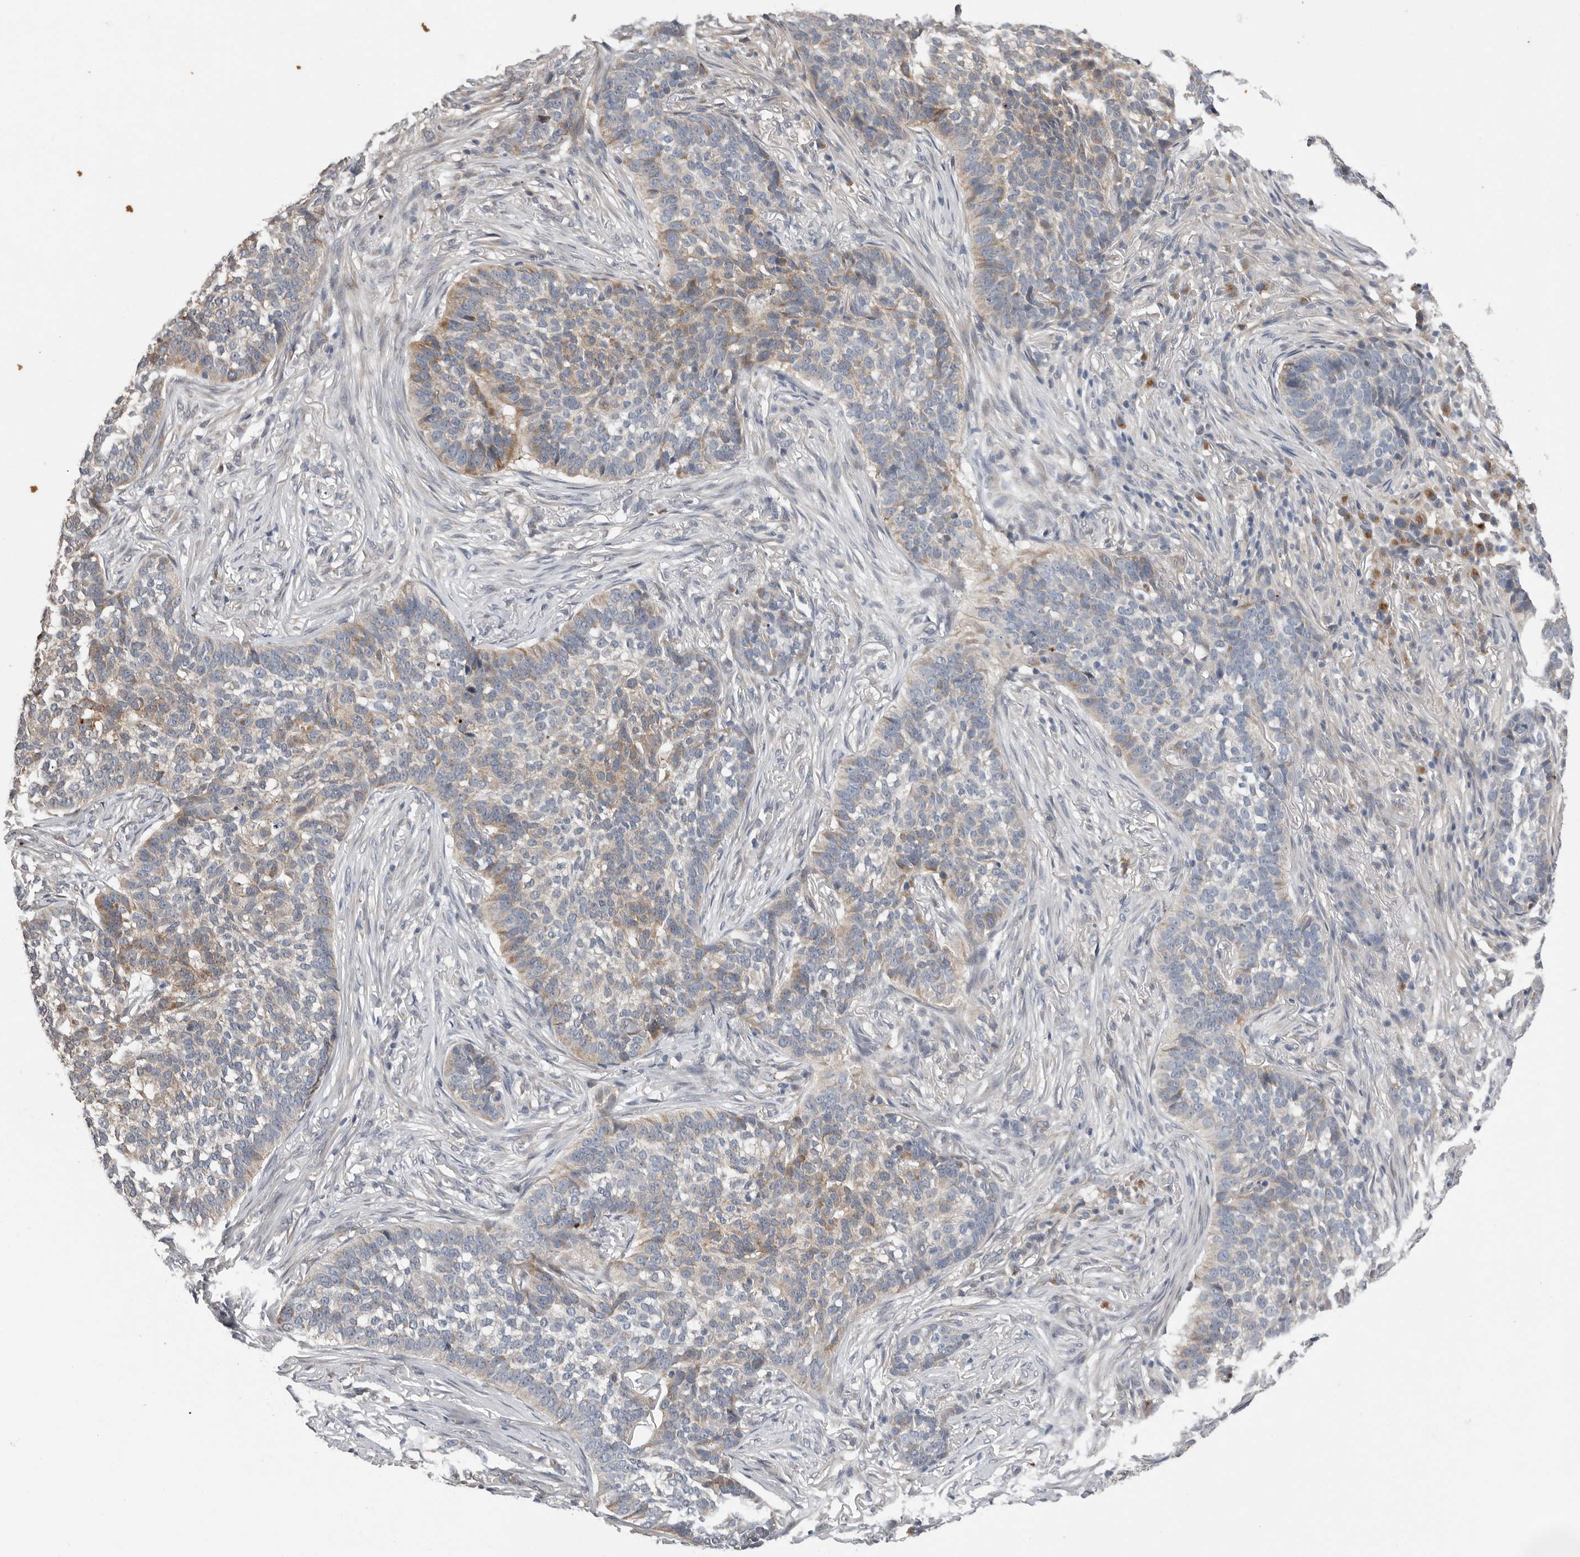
{"staining": {"intensity": "weak", "quantity": "25%-75%", "location": "cytoplasmic/membranous"}, "tissue": "skin cancer", "cell_type": "Tumor cells", "image_type": "cancer", "snomed": [{"axis": "morphology", "description": "Basal cell carcinoma"}, {"axis": "topography", "description": "Skin"}], "caption": "Skin basal cell carcinoma tissue demonstrates weak cytoplasmic/membranous expression in about 25%-75% of tumor cells", "gene": "RALGPS2", "patient": {"sex": "male", "age": 85}}